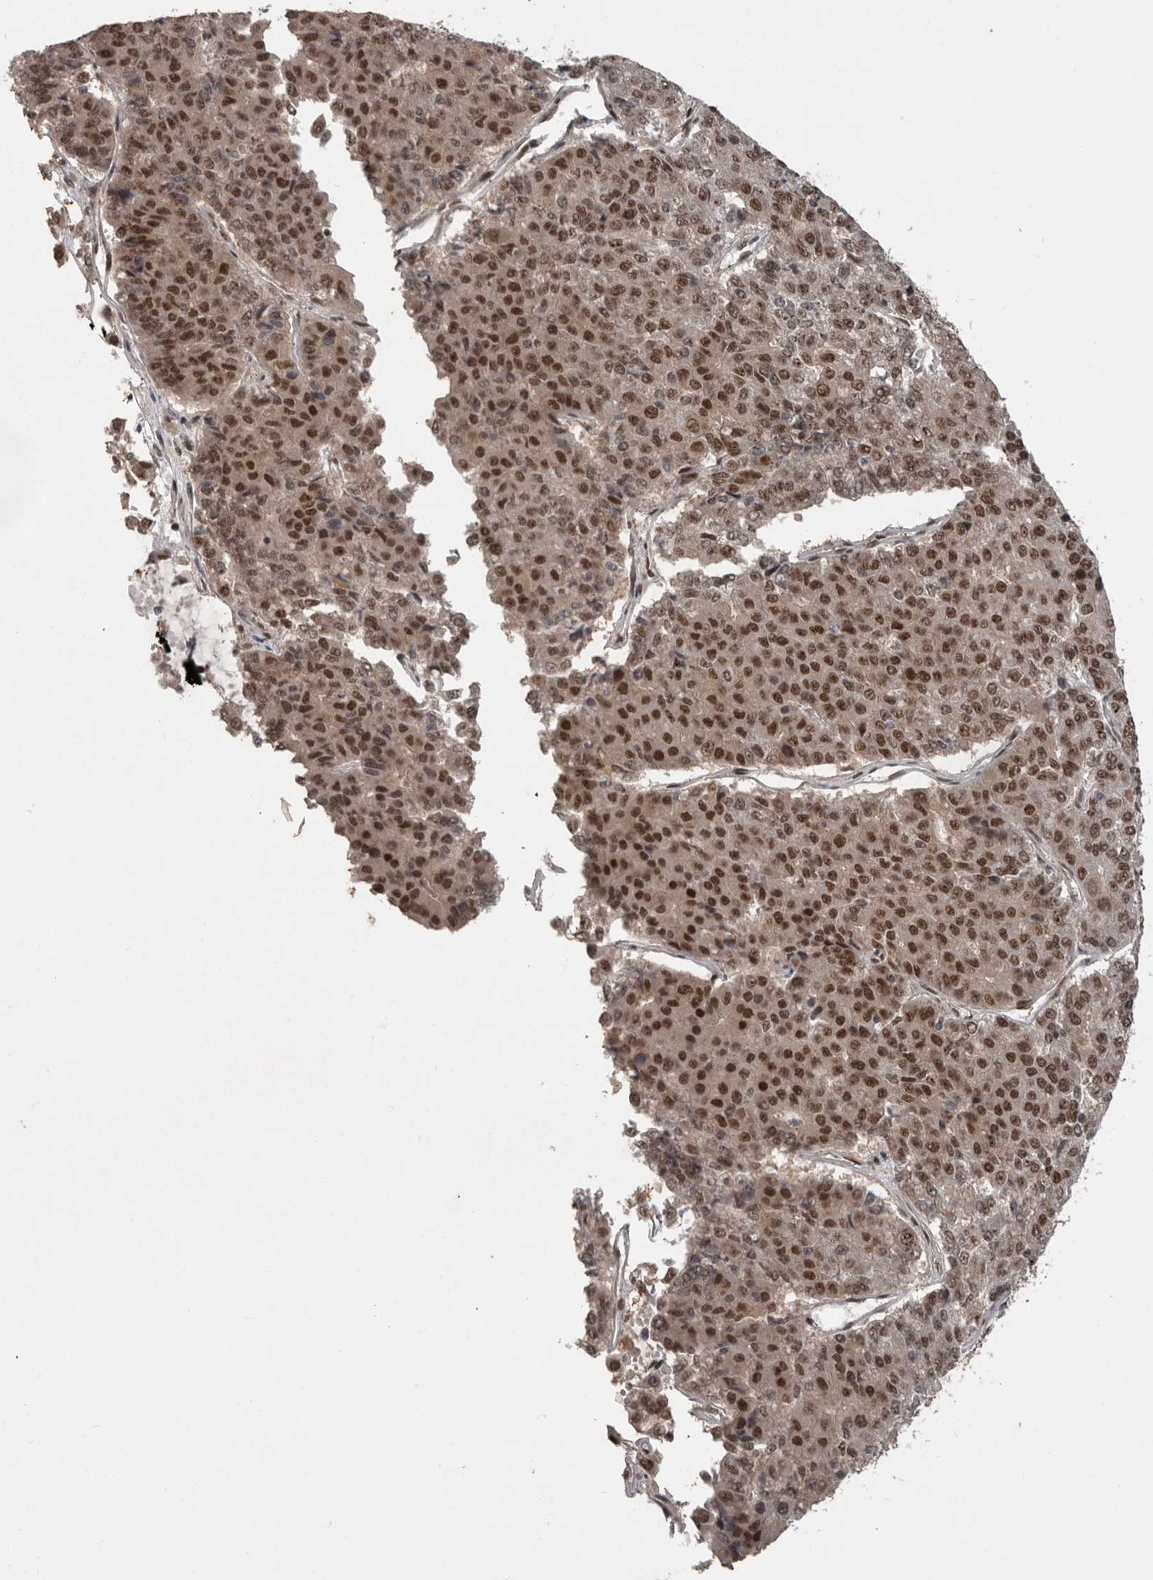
{"staining": {"intensity": "strong", "quantity": "25%-75%", "location": "nuclear"}, "tissue": "pancreatic cancer", "cell_type": "Tumor cells", "image_type": "cancer", "snomed": [{"axis": "morphology", "description": "Adenocarcinoma, NOS"}, {"axis": "topography", "description": "Pancreas"}], "caption": "An immunohistochemistry micrograph of tumor tissue is shown. Protein staining in brown labels strong nuclear positivity in pancreatic adenocarcinoma within tumor cells.", "gene": "CDC27", "patient": {"sex": "male", "age": 50}}